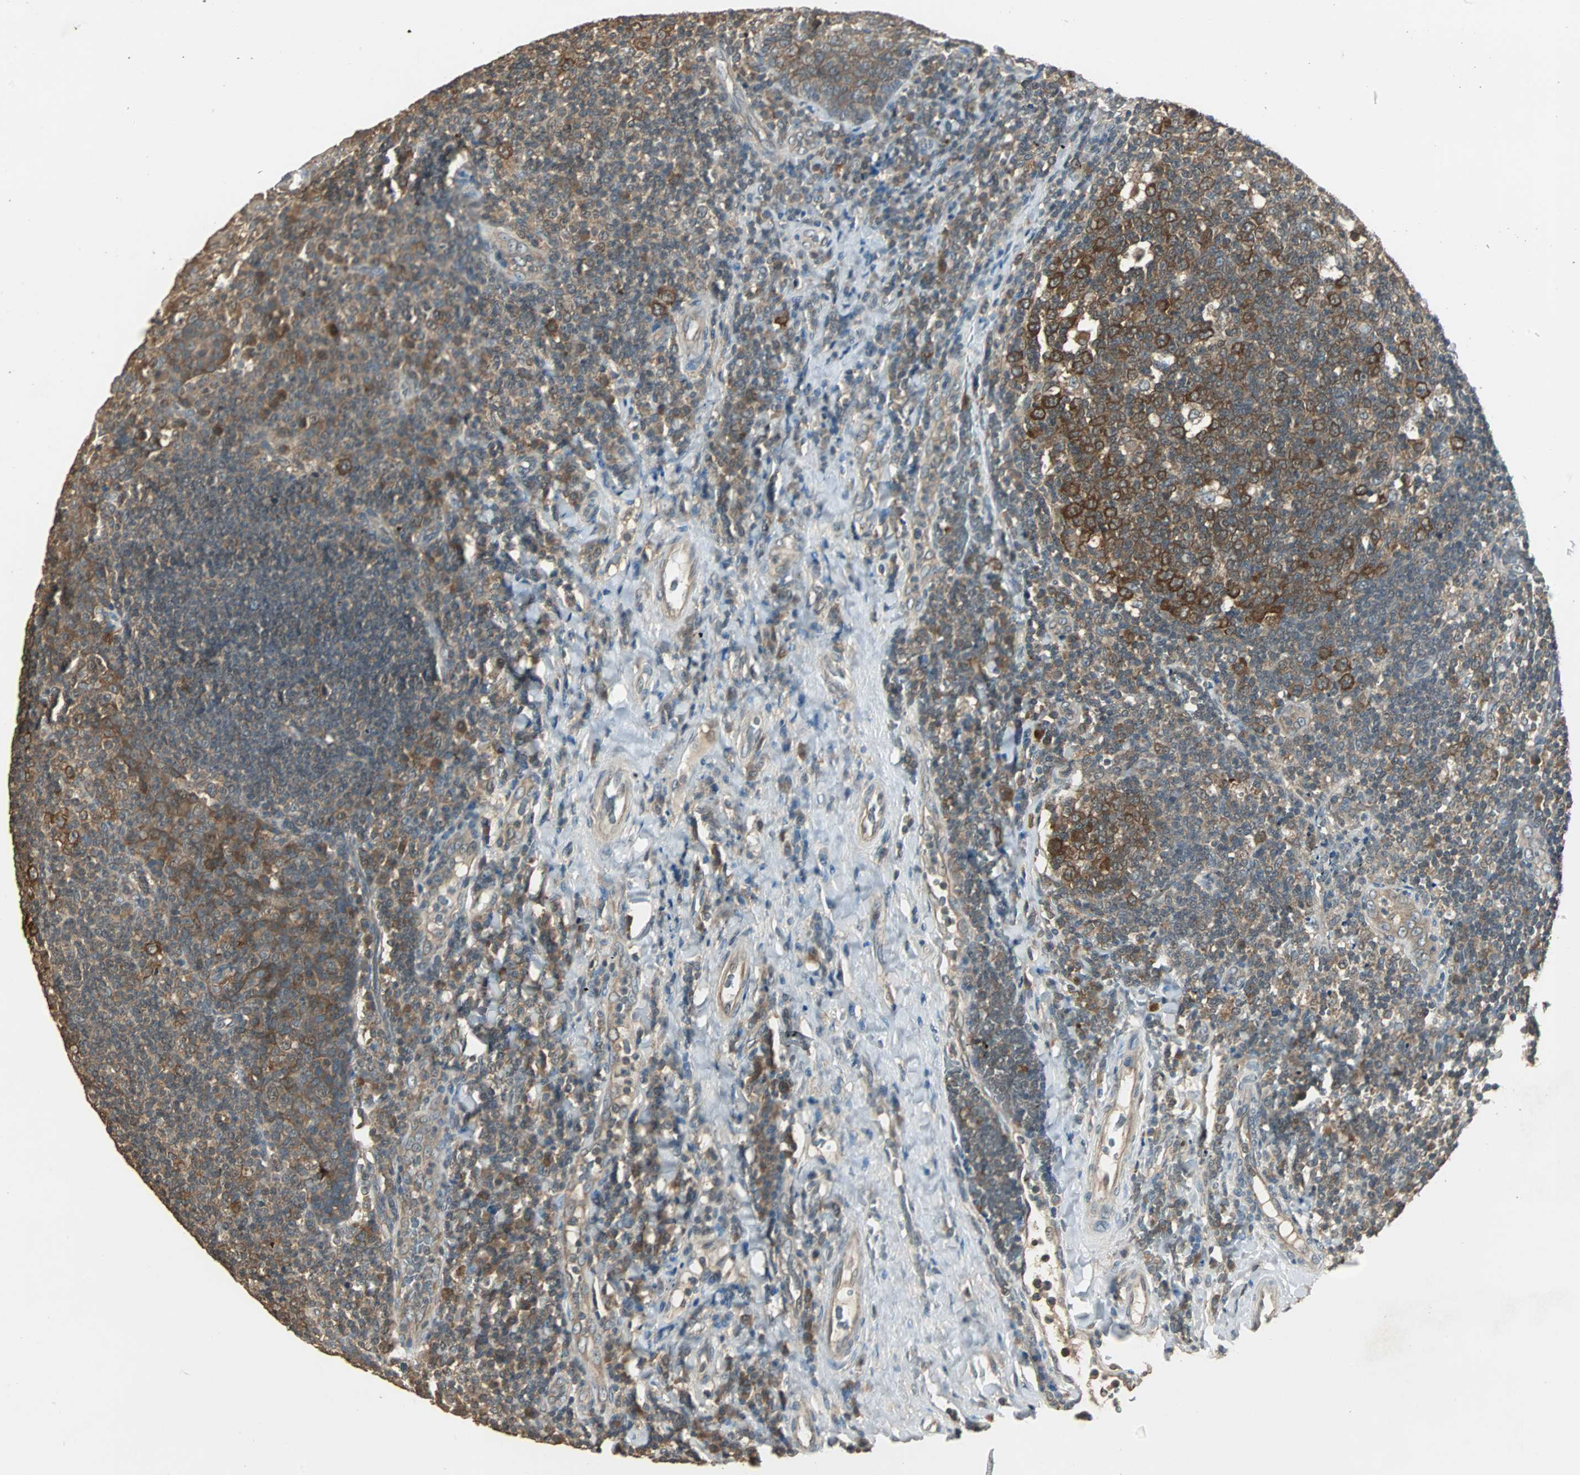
{"staining": {"intensity": "strong", "quantity": ">75%", "location": "cytoplasmic/membranous"}, "tissue": "tonsil", "cell_type": "Germinal center cells", "image_type": "normal", "snomed": [{"axis": "morphology", "description": "Normal tissue, NOS"}, {"axis": "topography", "description": "Tonsil"}], "caption": "Germinal center cells reveal strong cytoplasmic/membranous positivity in approximately >75% of cells in unremarkable tonsil.", "gene": "ABHD2", "patient": {"sex": "male", "age": 17}}